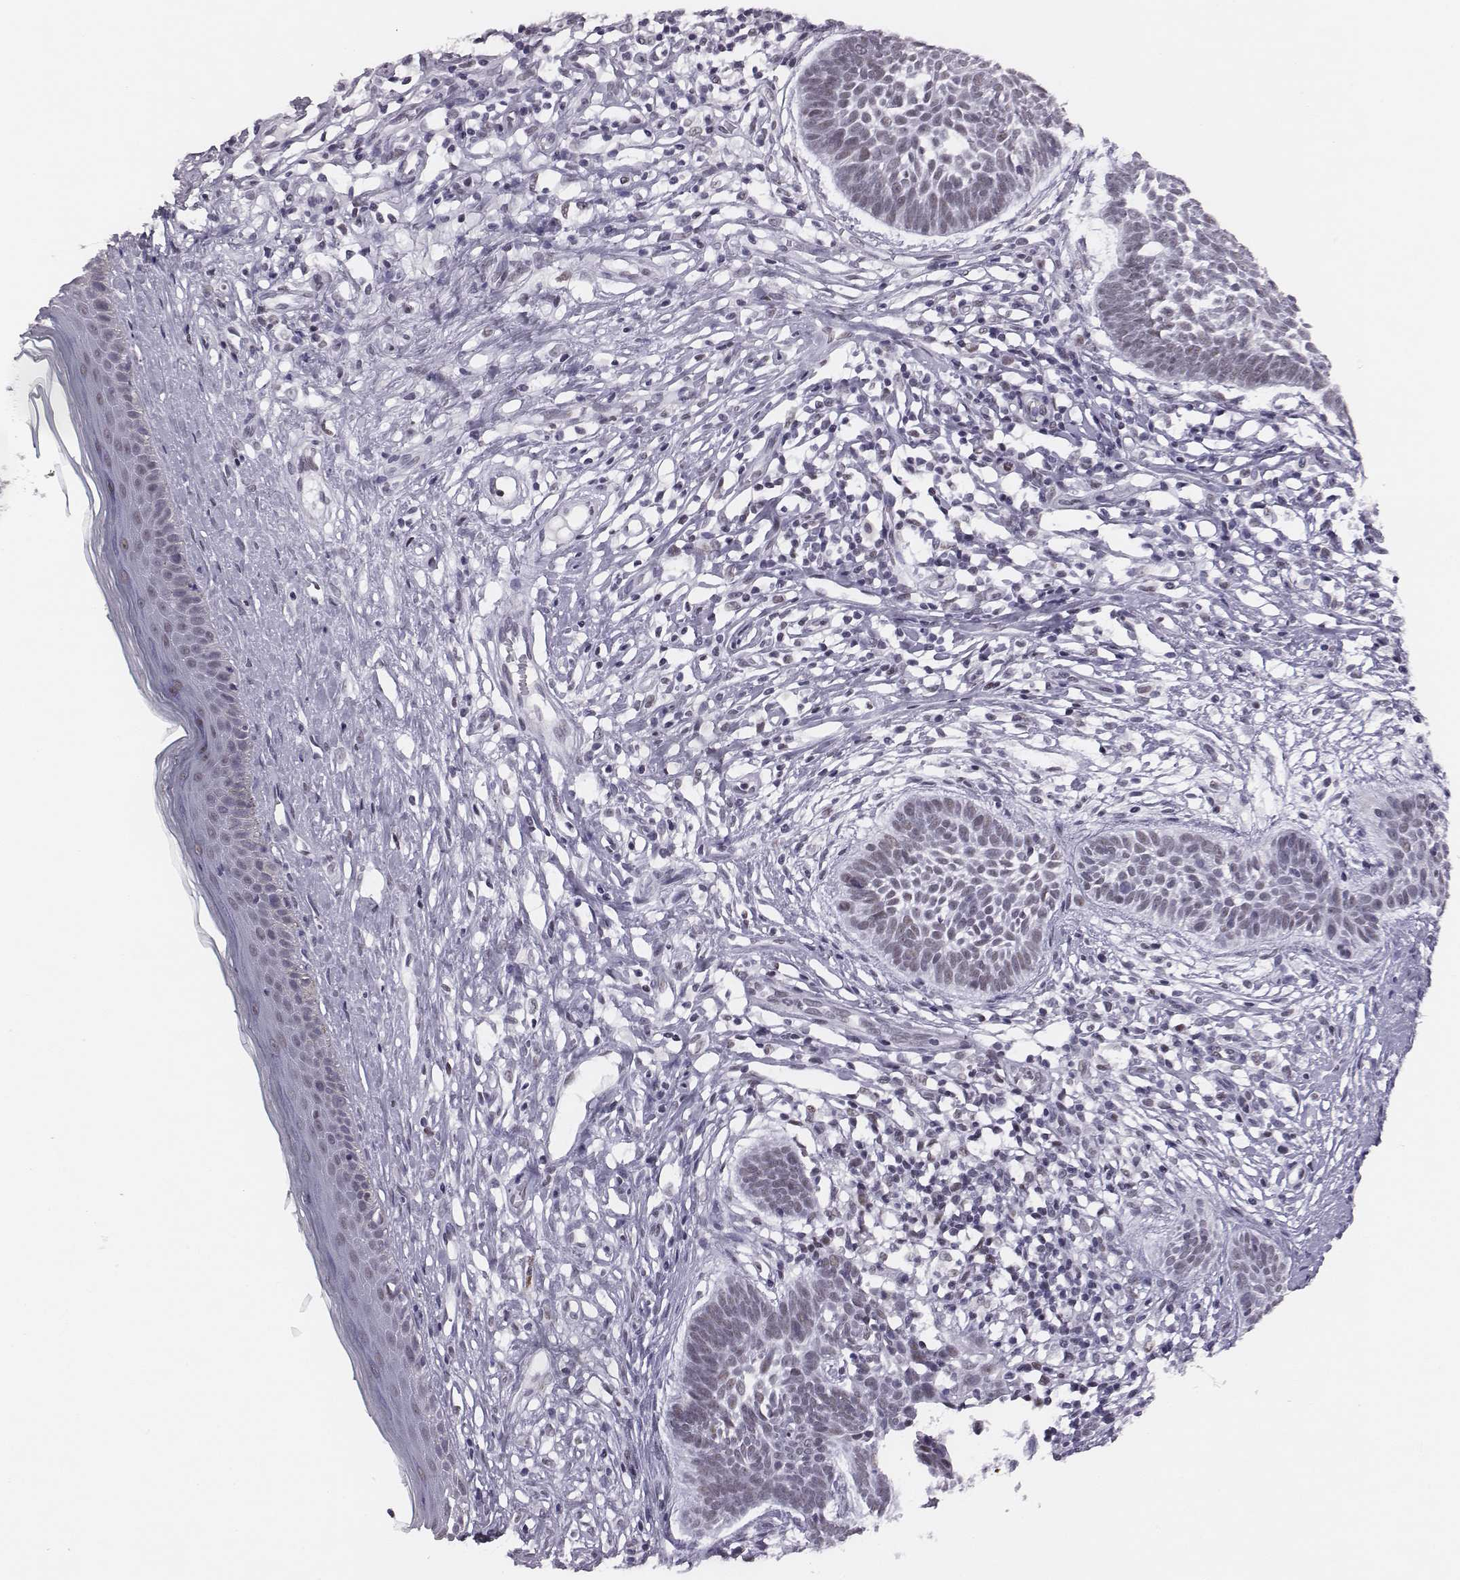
{"staining": {"intensity": "negative", "quantity": "none", "location": "none"}, "tissue": "skin cancer", "cell_type": "Tumor cells", "image_type": "cancer", "snomed": [{"axis": "morphology", "description": "Basal cell carcinoma"}, {"axis": "topography", "description": "Skin"}], "caption": "Immunohistochemistry micrograph of basal cell carcinoma (skin) stained for a protein (brown), which displays no staining in tumor cells.", "gene": "ACOD1", "patient": {"sex": "male", "age": 85}}